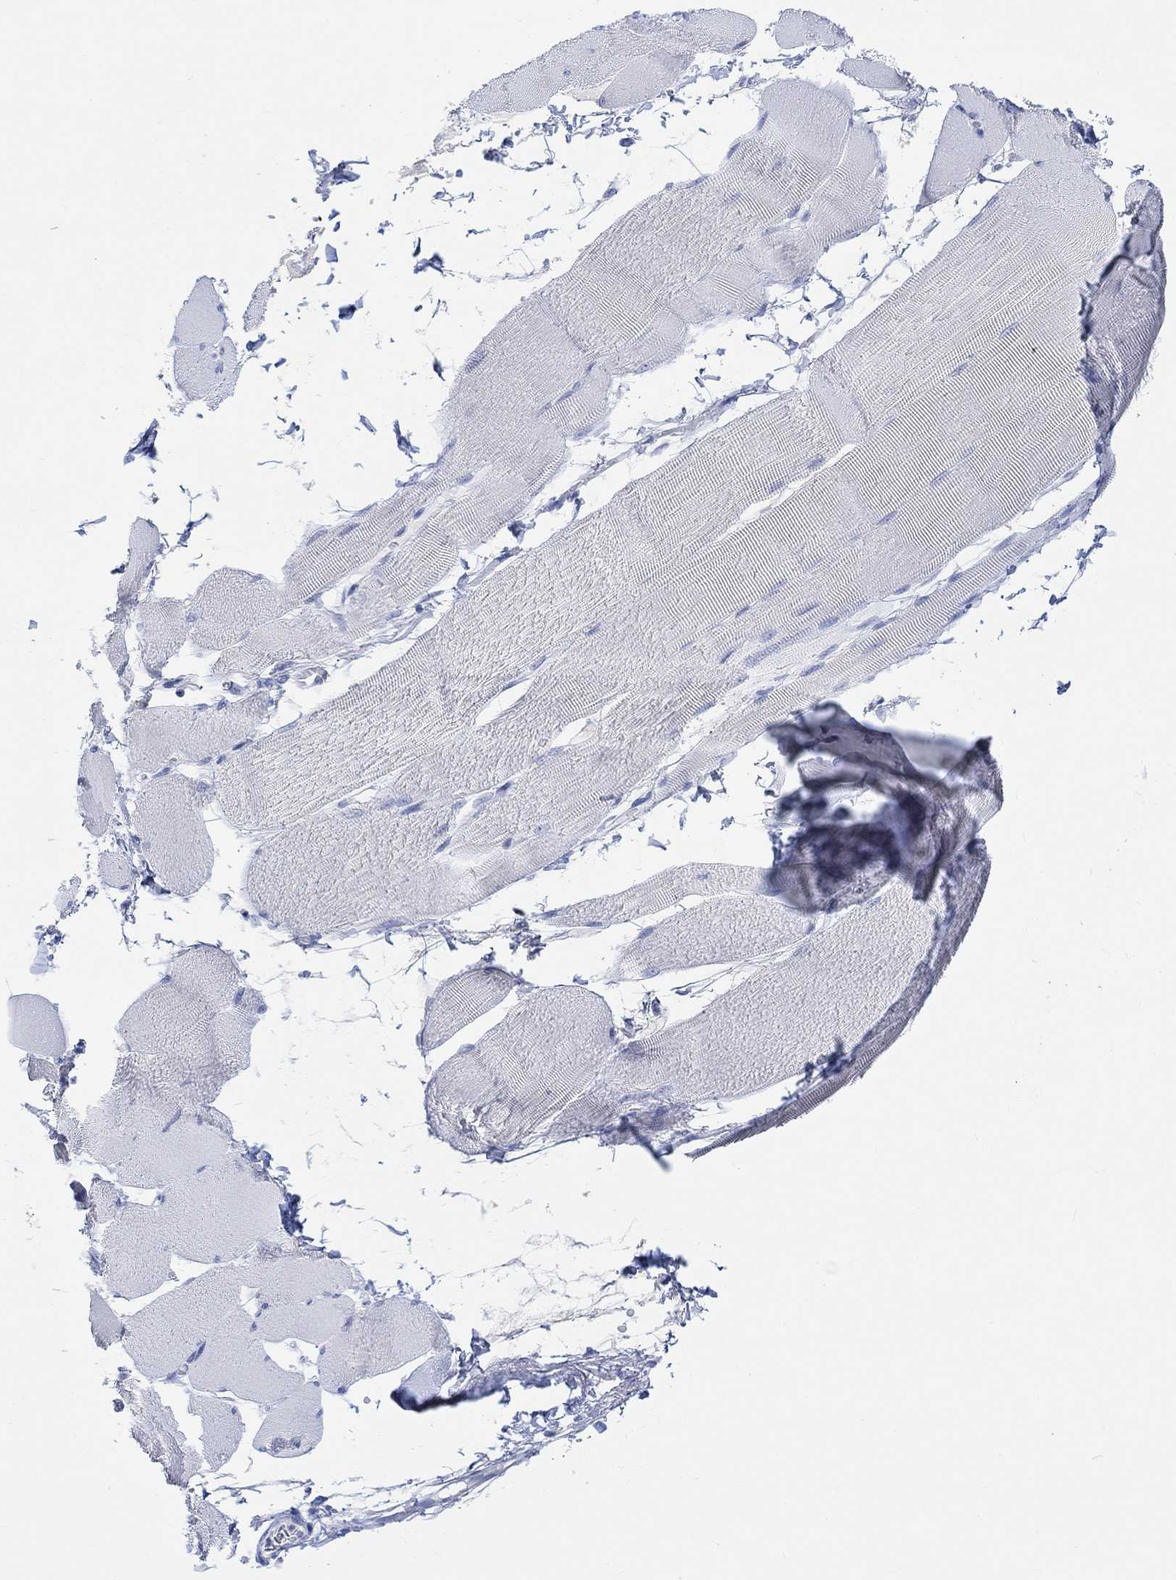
{"staining": {"intensity": "negative", "quantity": "none", "location": "none"}, "tissue": "skeletal muscle", "cell_type": "Myocytes", "image_type": "normal", "snomed": [{"axis": "morphology", "description": "Normal tissue, NOS"}, {"axis": "topography", "description": "Skeletal muscle"}], "caption": "A high-resolution histopathology image shows immunohistochemistry (IHC) staining of benign skeletal muscle, which shows no significant staining in myocytes.", "gene": "CALCA", "patient": {"sex": "male", "age": 56}}